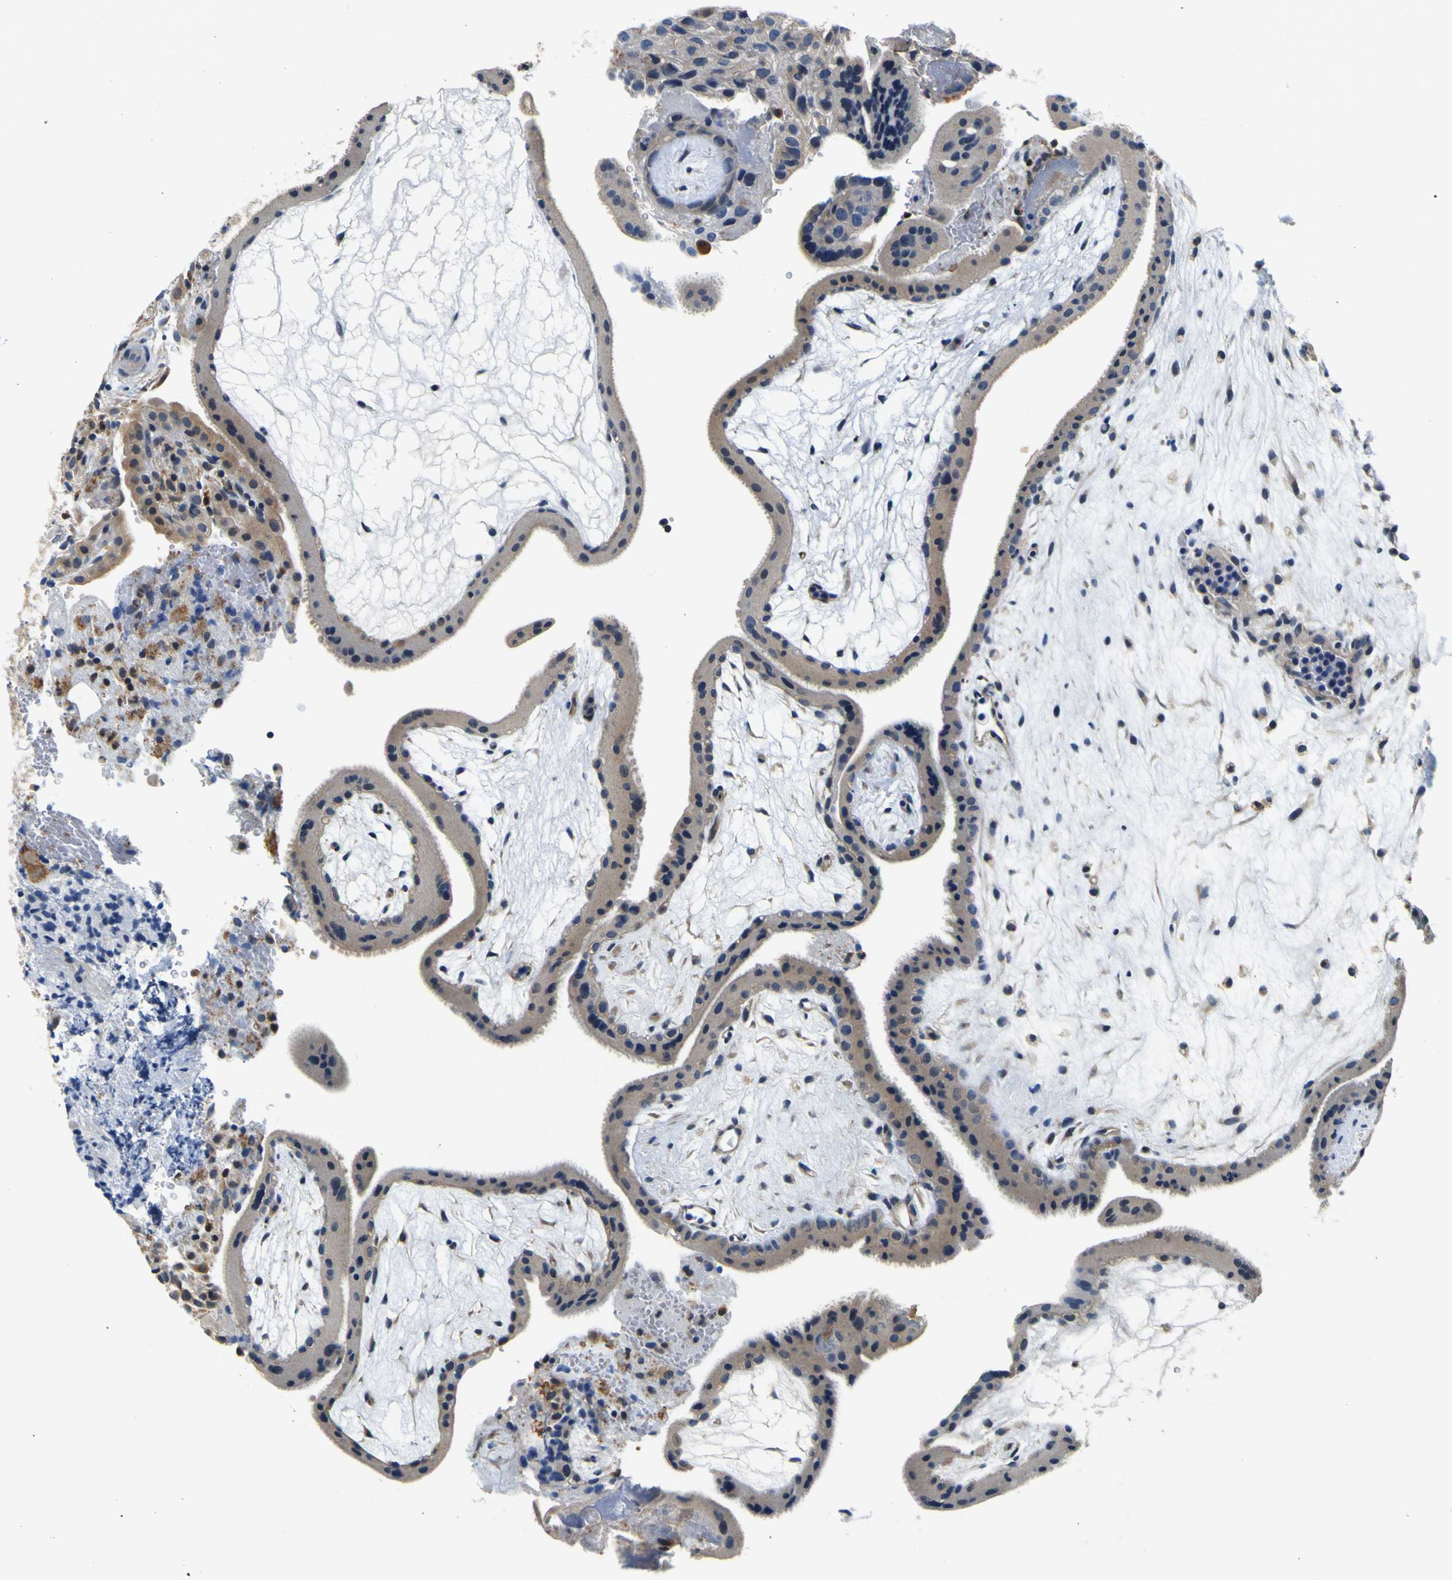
{"staining": {"intensity": "weak", "quantity": ">75%", "location": "cytoplasmic/membranous"}, "tissue": "placenta", "cell_type": "Trophoblastic cells", "image_type": "normal", "snomed": [{"axis": "morphology", "description": "Normal tissue, NOS"}, {"axis": "topography", "description": "Placenta"}], "caption": "DAB (3,3'-diaminobenzidine) immunohistochemical staining of unremarkable placenta exhibits weak cytoplasmic/membranous protein expression in about >75% of trophoblastic cells. Ihc stains the protein in brown and the nuclei are stained blue.", "gene": "TNIK", "patient": {"sex": "female", "age": 19}}